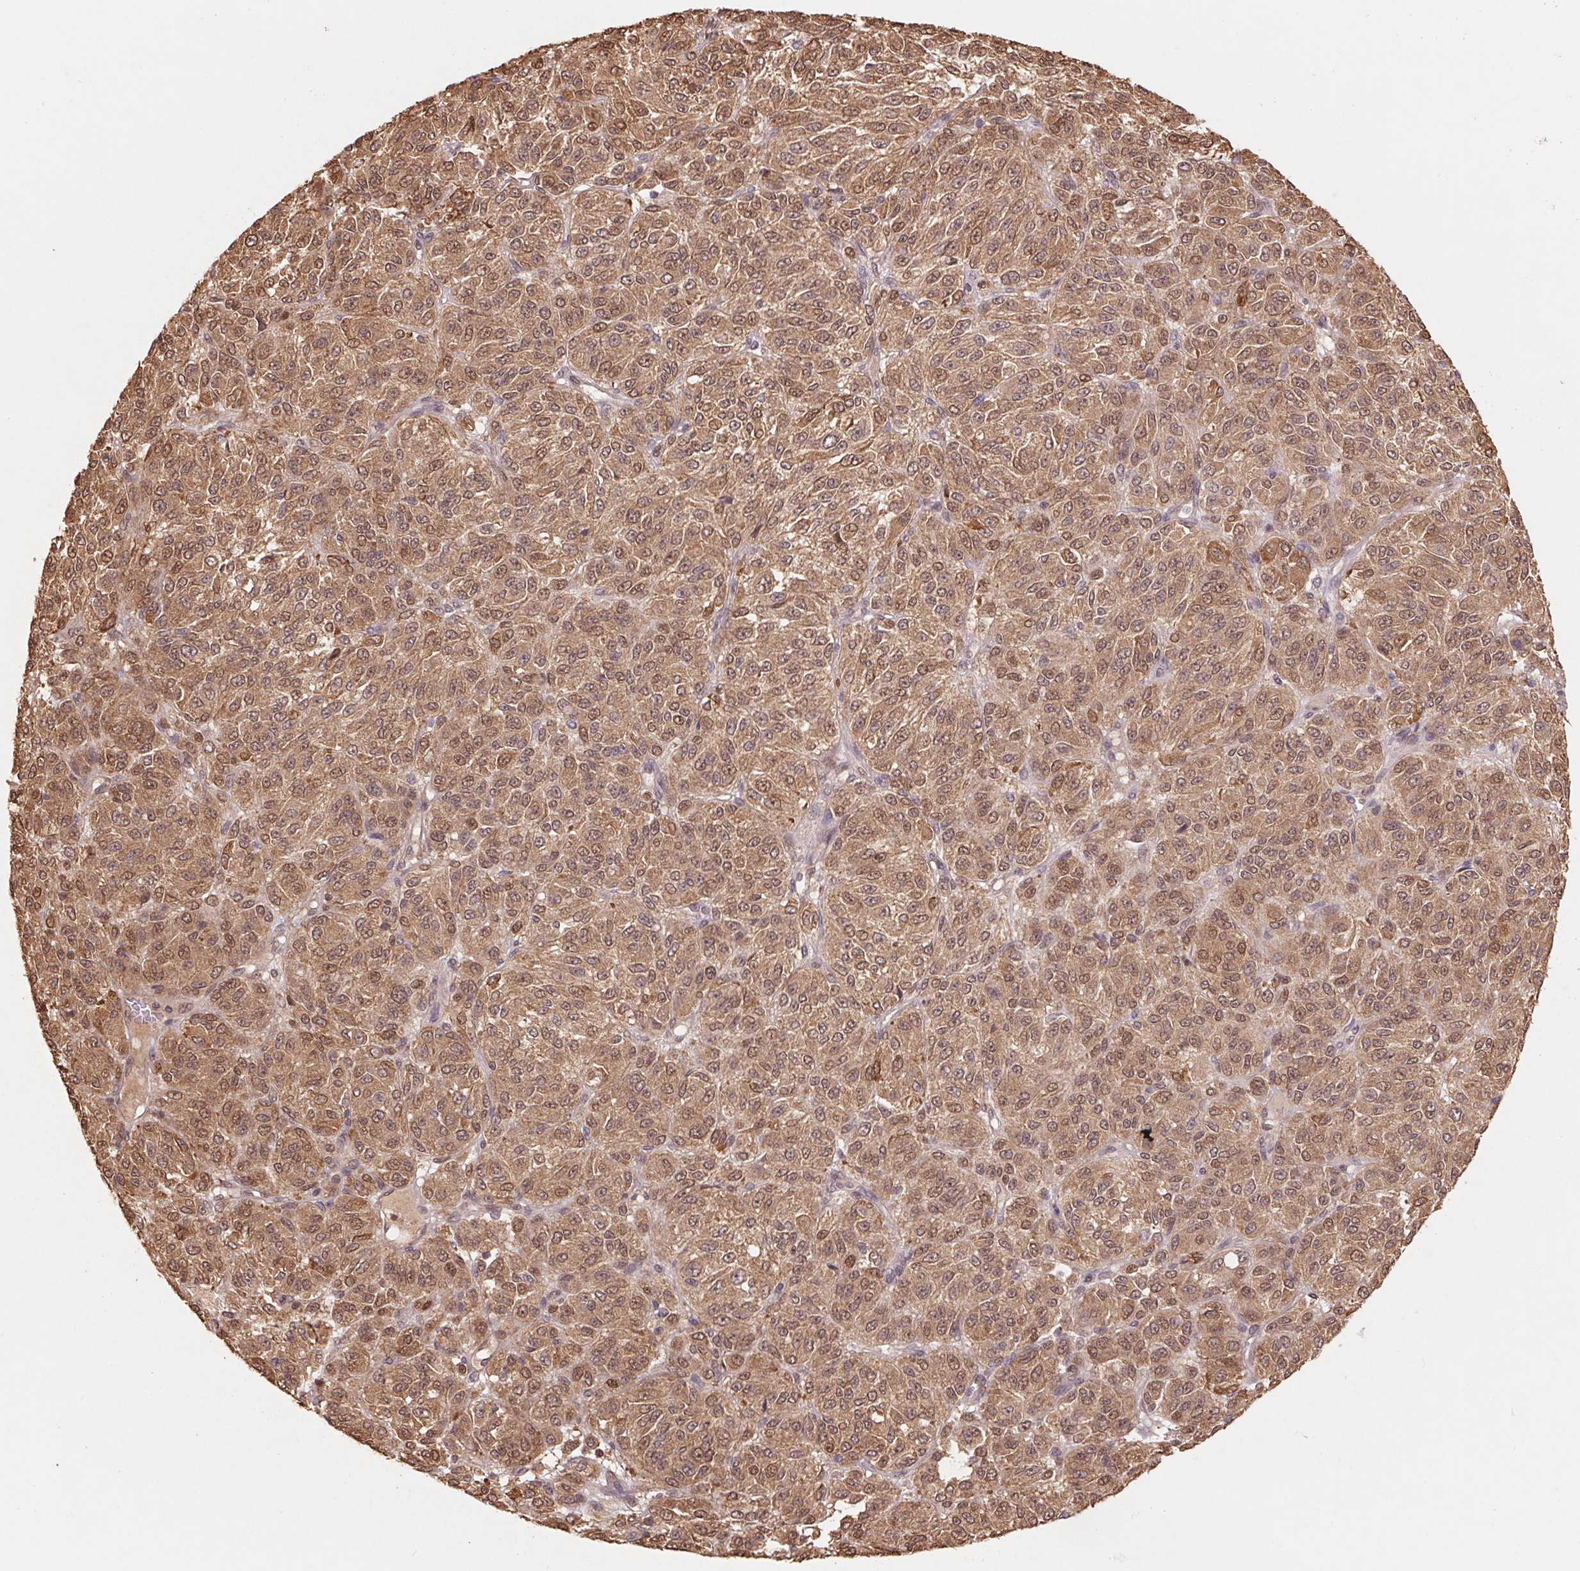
{"staining": {"intensity": "moderate", "quantity": ">75%", "location": "cytoplasmic/membranous,nuclear"}, "tissue": "melanoma", "cell_type": "Tumor cells", "image_type": "cancer", "snomed": [{"axis": "morphology", "description": "Malignant melanoma, Metastatic site"}, {"axis": "topography", "description": "Brain"}], "caption": "Malignant melanoma (metastatic site) tissue exhibits moderate cytoplasmic/membranous and nuclear expression in approximately >75% of tumor cells, visualized by immunohistochemistry.", "gene": "CUTA", "patient": {"sex": "female", "age": 56}}